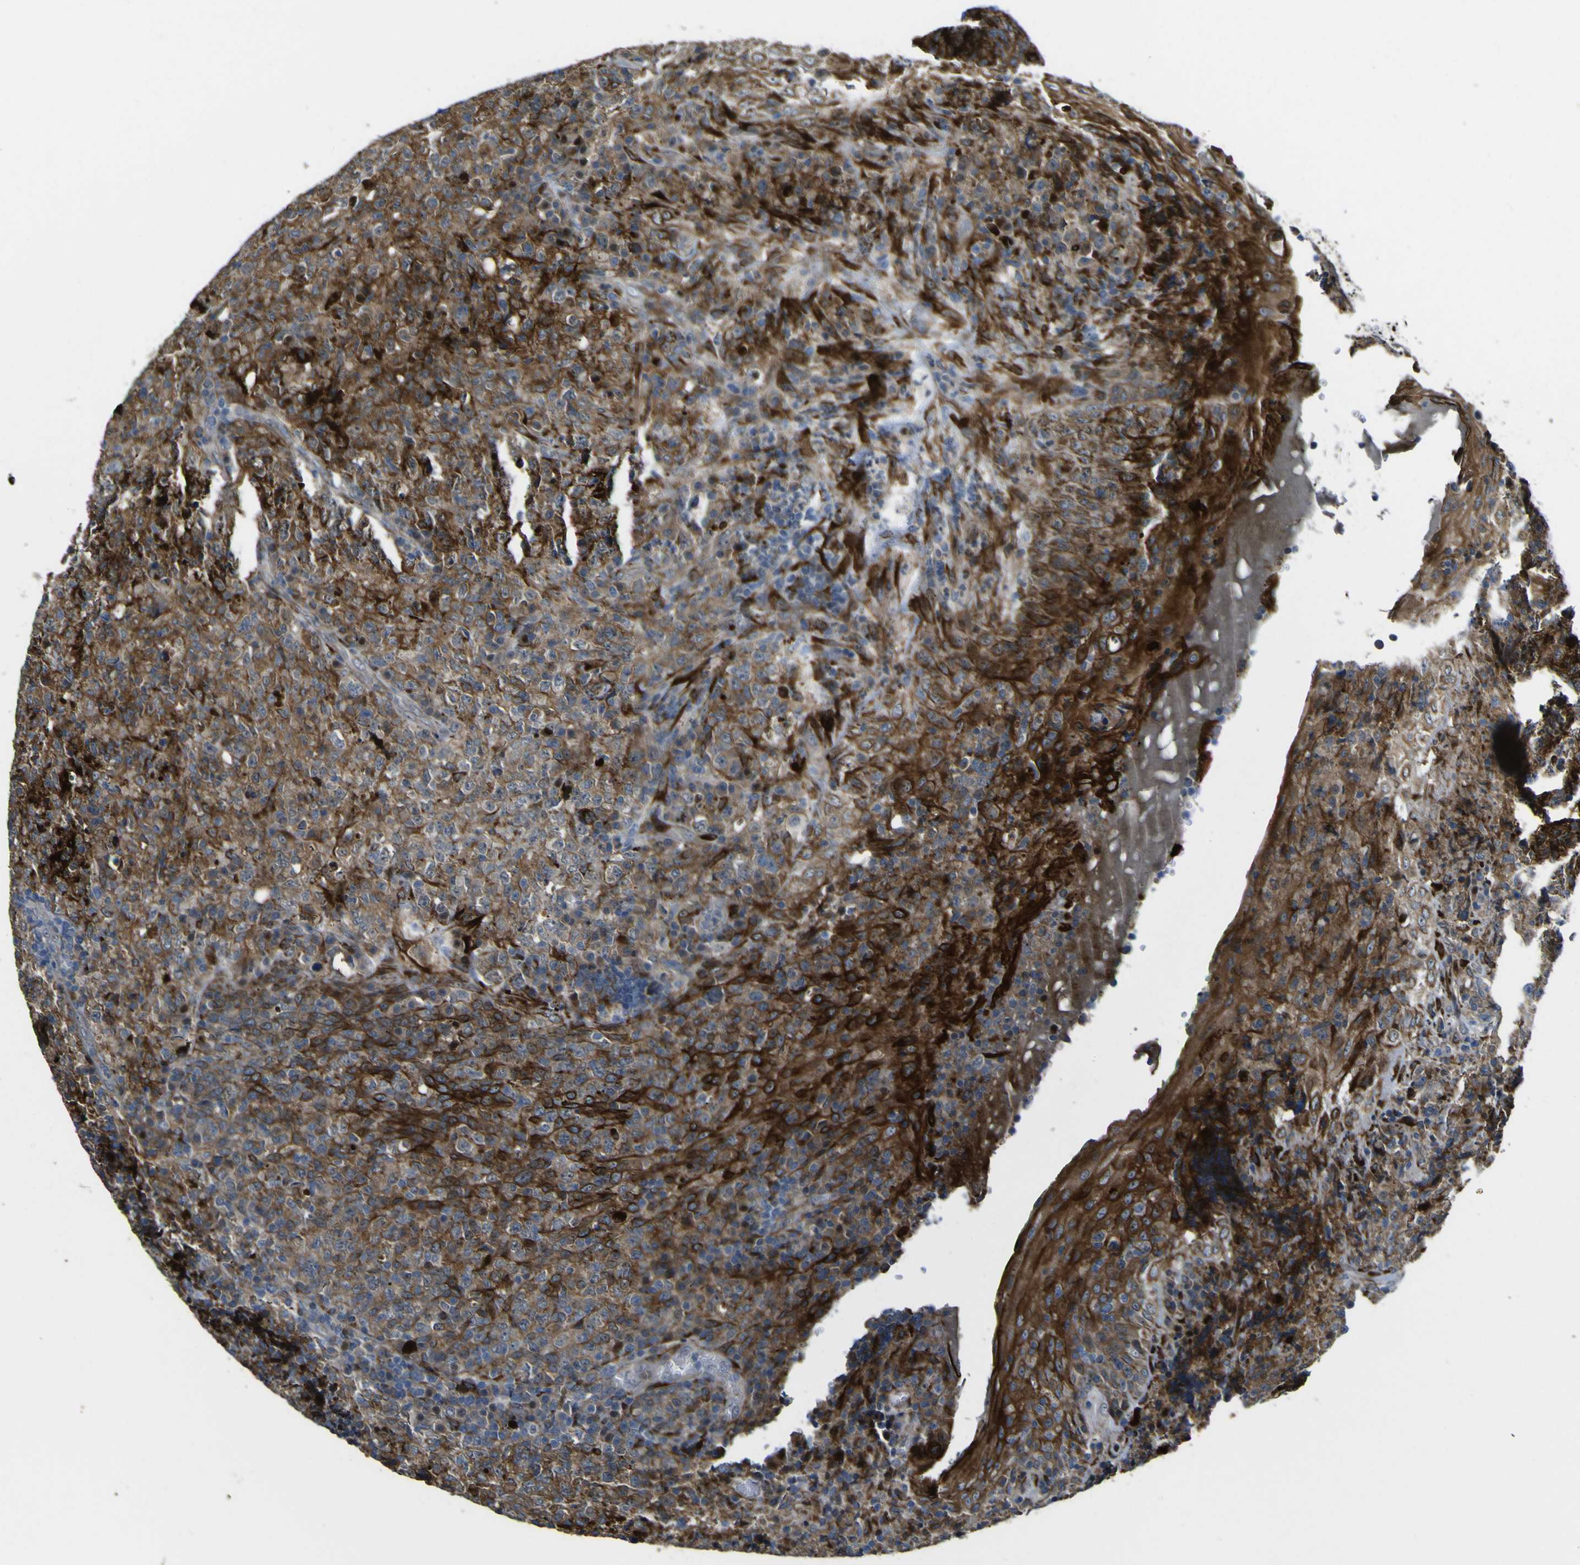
{"staining": {"intensity": "strong", "quantity": ">75%", "location": "cytoplasmic/membranous"}, "tissue": "lymphoma", "cell_type": "Tumor cells", "image_type": "cancer", "snomed": [{"axis": "morphology", "description": "Malignant lymphoma, non-Hodgkin's type, High grade"}, {"axis": "topography", "description": "Tonsil"}], "caption": "This is an image of immunohistochemistry (IHC) staining of lymphoma, which shows strong staining in the cytoplasmic/membranous of tumor cells.", "gene": "LBHD1", "patient": {"sex": "female", "age": 36}}